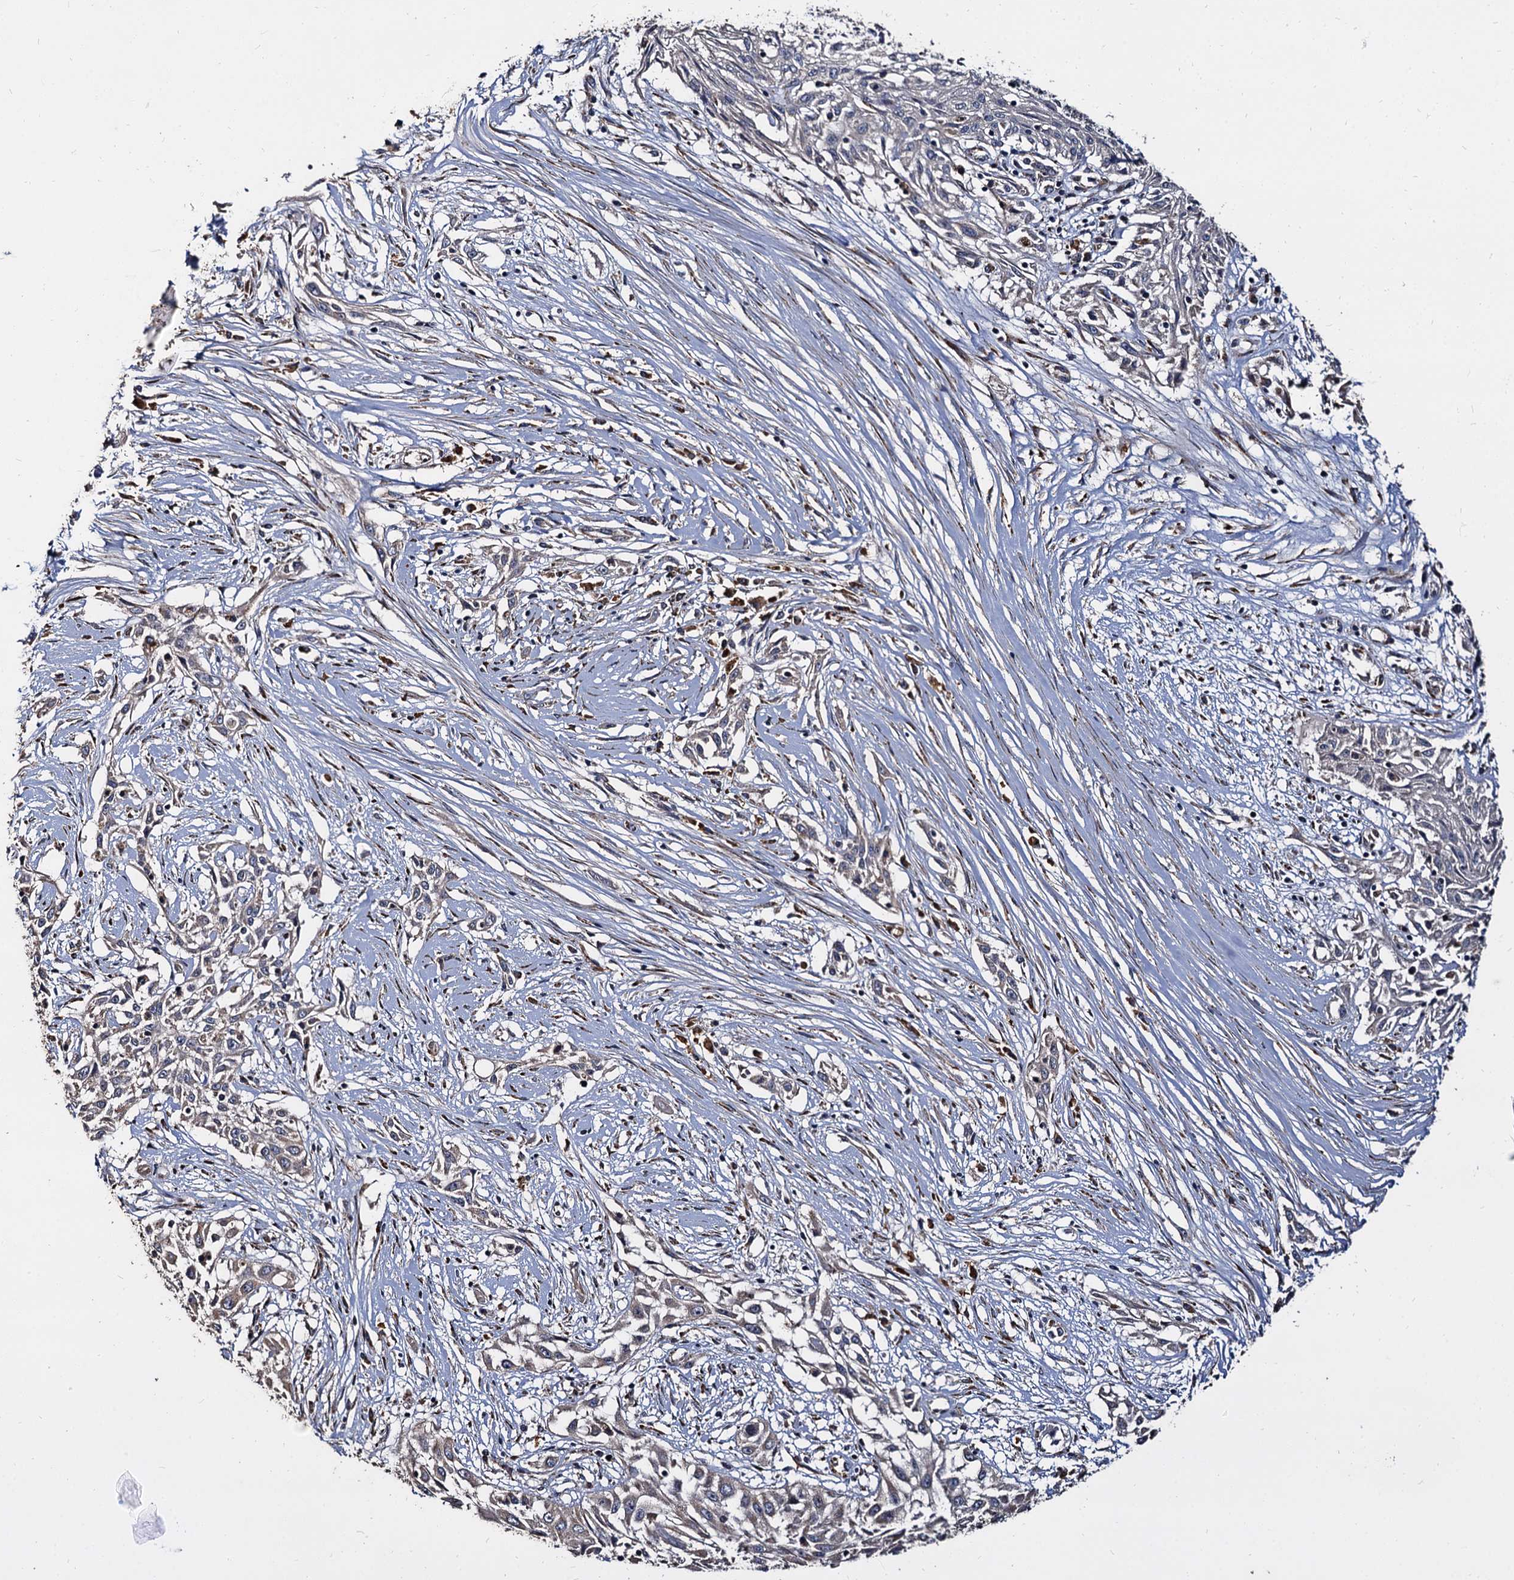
{"staining": {"intensity": "negative", "quantity": "none", "location": "none"}, "tissue": "skin cancer", "cell_type": "Tumor cells", "image_type": "cancer", "snomed": [{"axis": "morphology", "description": "Squamous cell carcinoma, NOS"}, {"axis": "morphology", "description": "Squamous cell carcinoma, metastatic, NOS"}, {"axis": "topography", "description": "Skin"}, {"axis": "topography", "description": "Lymph node"}], "caption": "Immunohistochemical staining of human skin metastatic squamous cell carcinoma displays no significant staining in tumor cells.", "gene": "WWC3", "patient": {"sex": "male", "age": 75}}